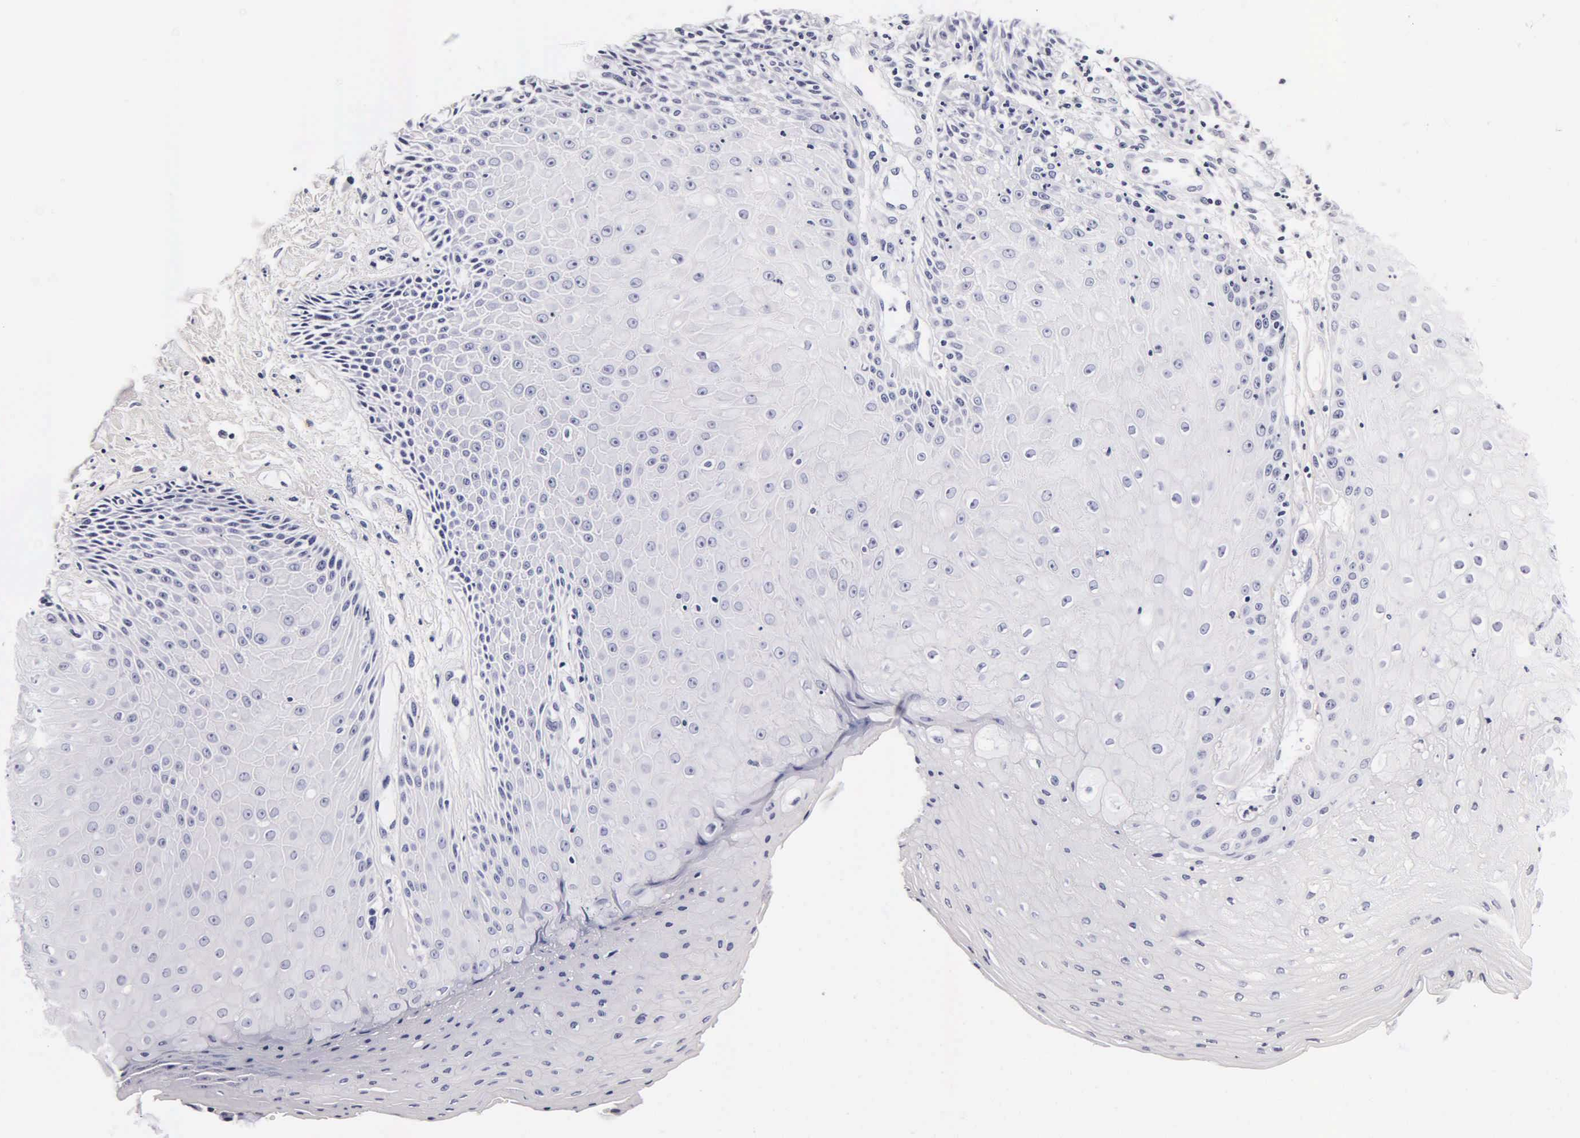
{"staining": {"intensity": "negative", "quantity": "none", "location": "none"}, "tissue": "skin", "cell_type": "Epidermal cells", "image_type": "normal", "snomed": [{"axis": "morphology", "description": "Normal tissue, NOS"}, {"axis": "topography", "description": "Skin"}, {"axis": "topography", "description": "Anal"}], "caption": "Immunohistochemistry (IHC) image of benign human skin stained for a protein (brown), which reveals no positivity in epidermal cells. (Brightfield microscopy of DAB (3,3'-diaminobenzidine) immunohistochemistry at high magnification).", "gene": "CGB3", "patient": {"sex": "male", "age": 61}}